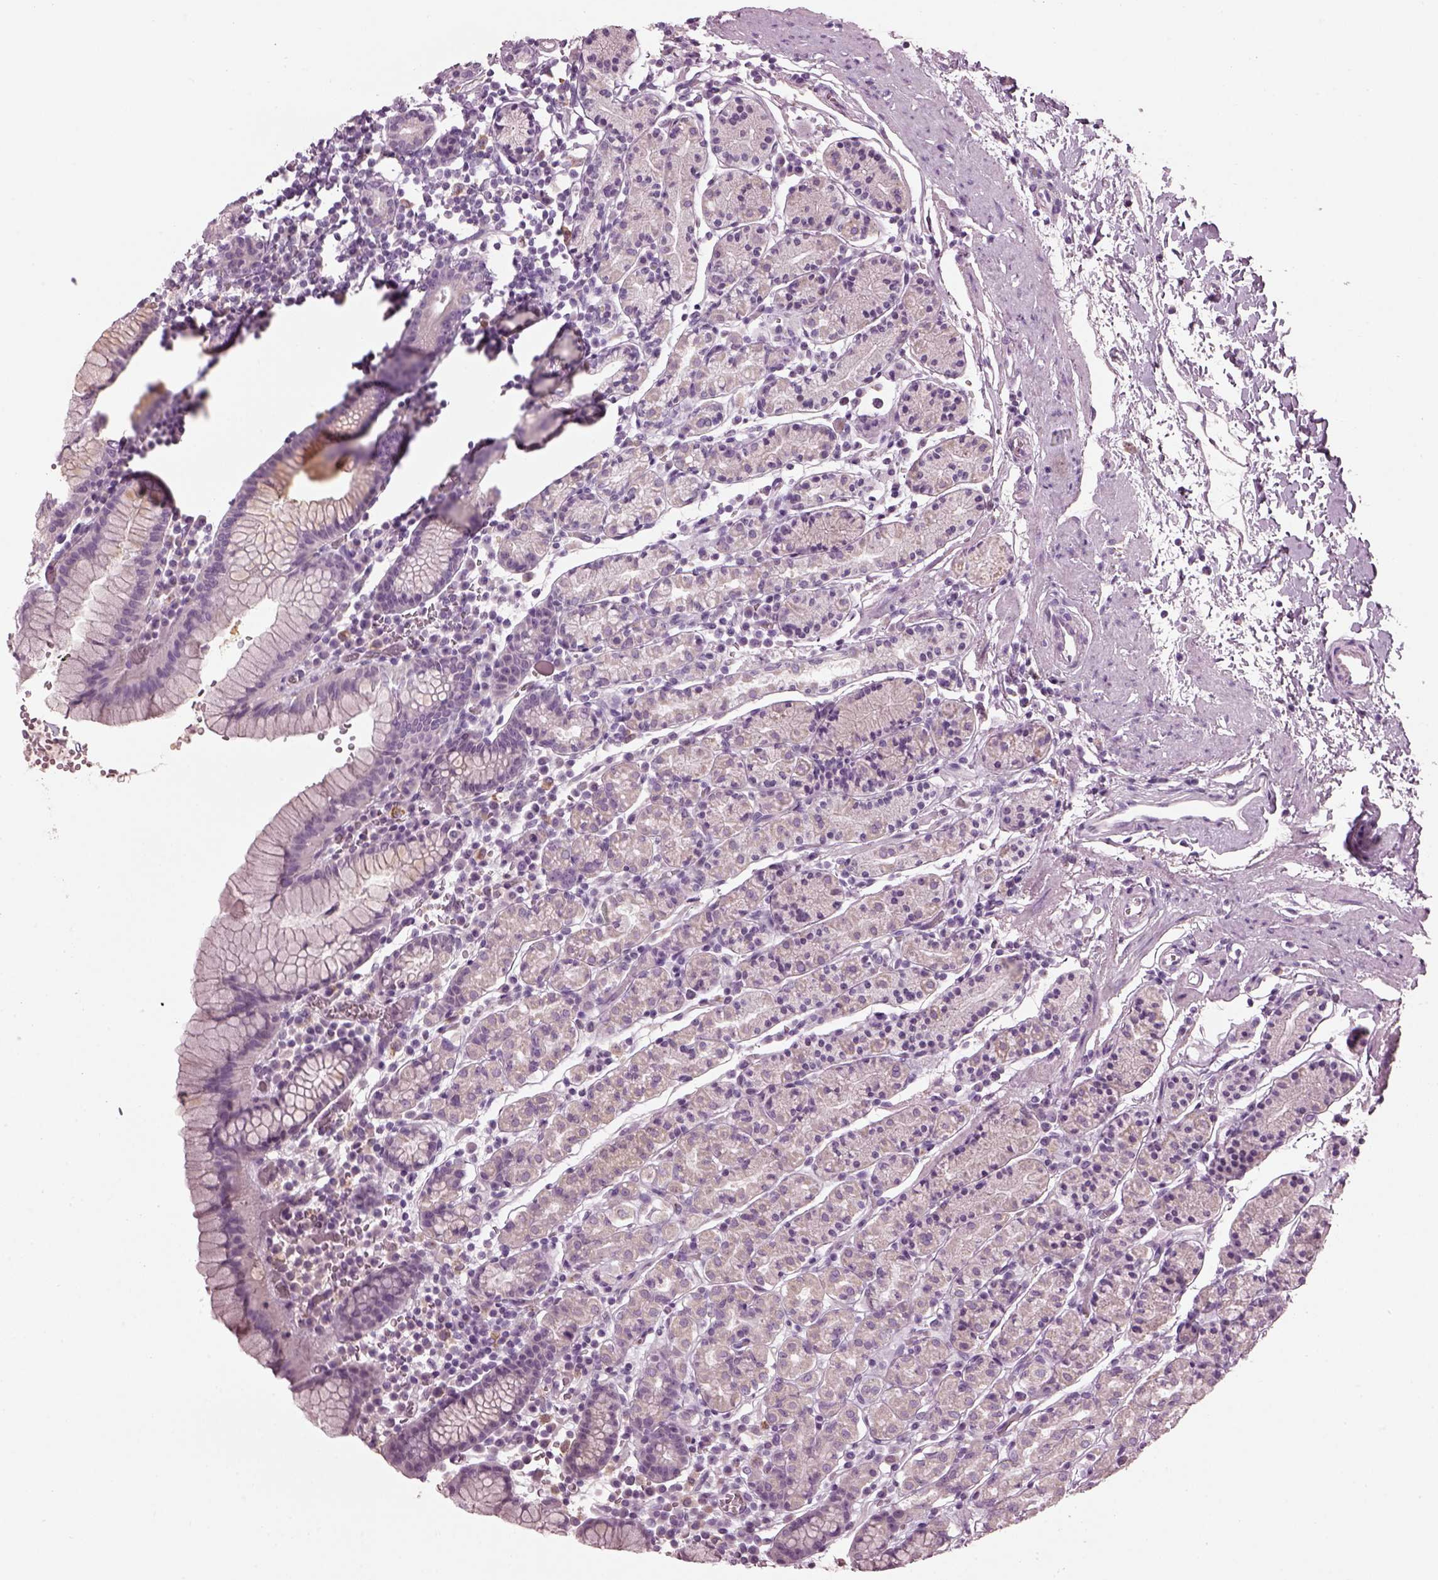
{"staining": {"intensity": "negative", "quantity": "none", "location": "none"}, "tissue": "stomach", "cell_type": "Glandular cells", "image_type": "normal", "snomed": [{"axis": "morphology", "description": "Normal tissue, NOS"}, {"axis": "topography", "description": "Stomach, upper"}, {"axis": "topography", "description": "Stomach"}], "caption": "IHC histopathology image of normal stomach: human stomach stained with DAB (3,3'-diaminobenzidine) exhibits no significant protein staining in glandular cells.", "gene": "TMEM231", "patient": {"sex": "male", "age": 62}}